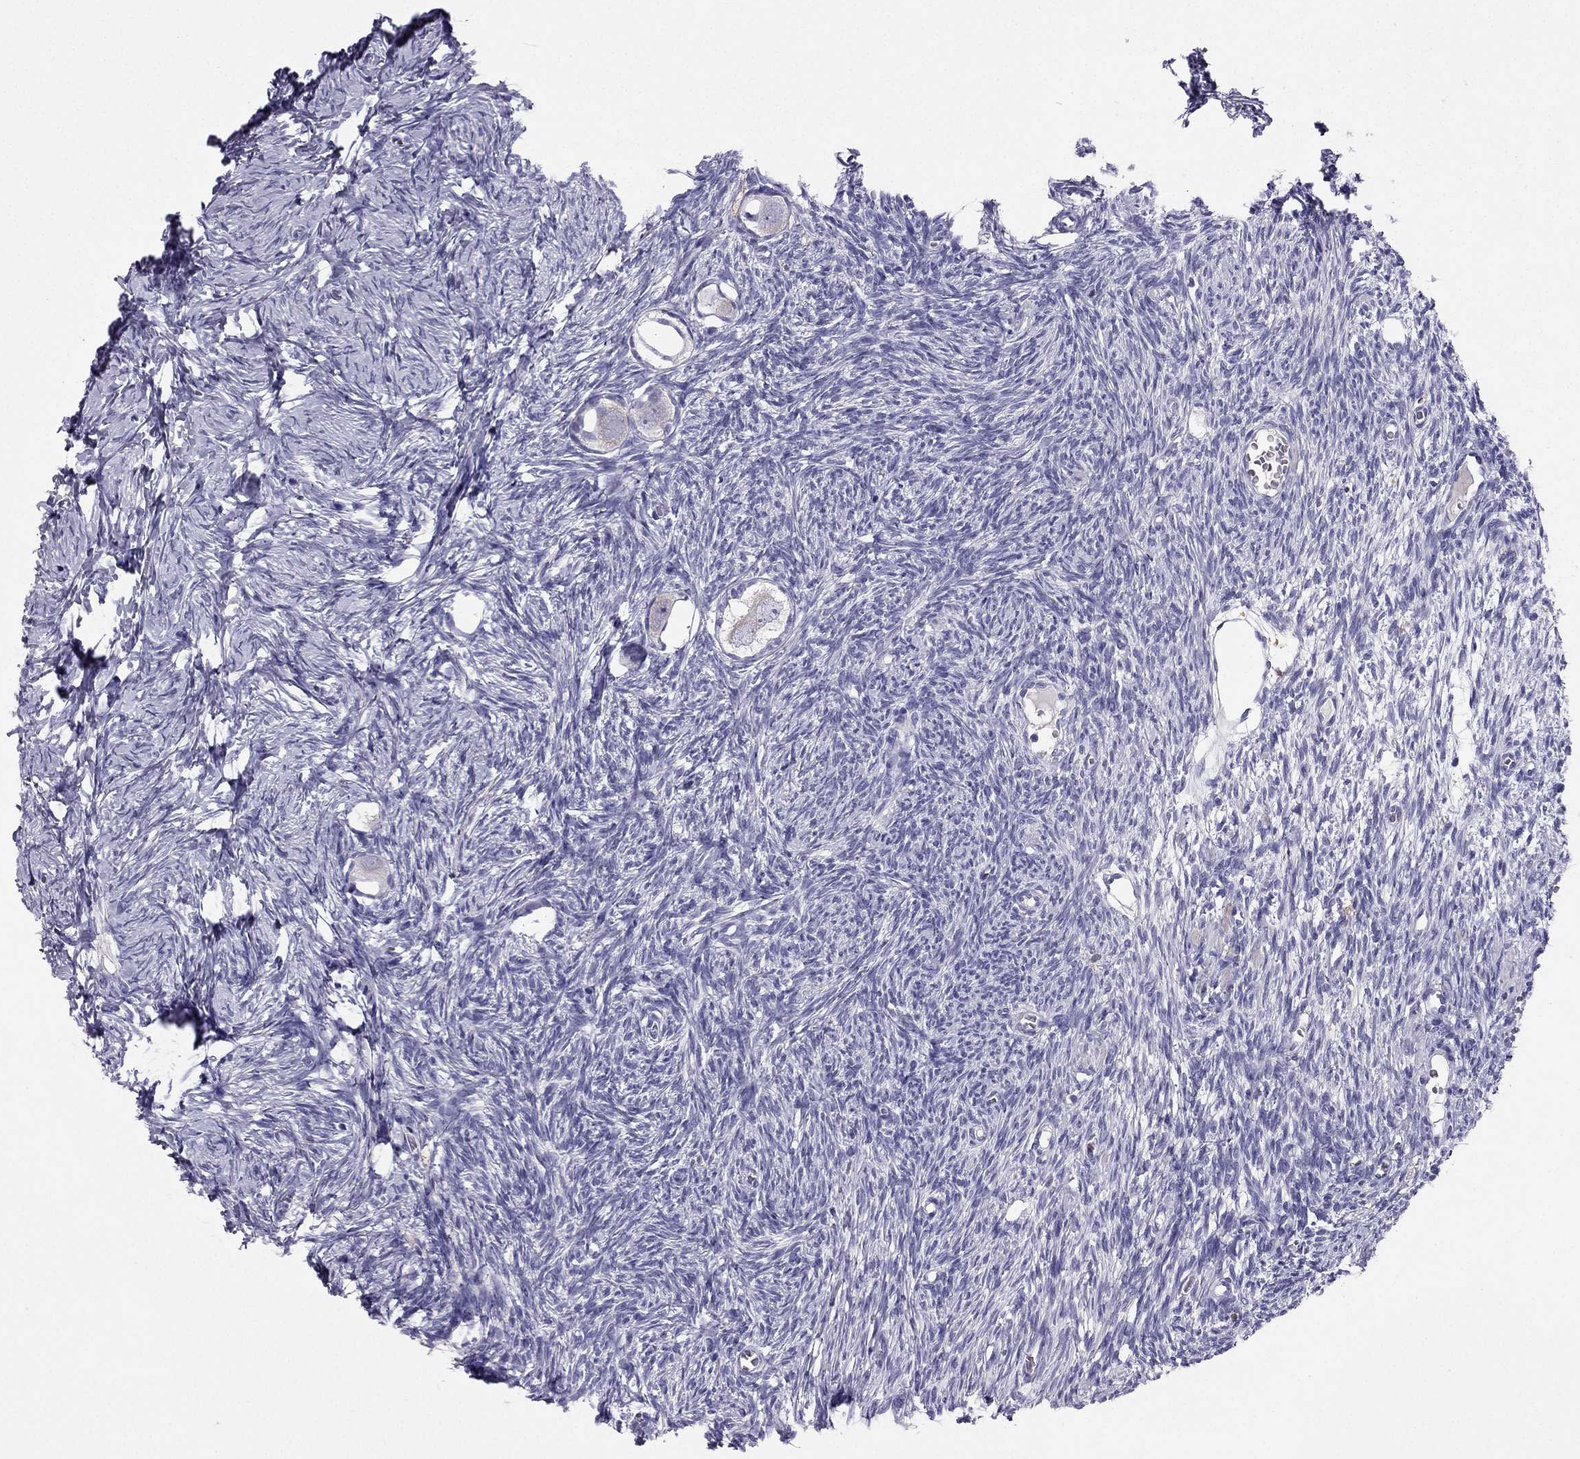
{"staining": {"intensity": "negative", "quantity": "none", "location": "none"}, "tissue": "ovary", "cell_type": "Follicle cells", "image_type": "normal", "snomed": [{"axis": "morphology", "description": "Normal tissue, NOS"}, {"axis": "topography", "description": "Ovary"}], "caption": "DAB (3,3'-diaminobenzidine) immunohistochemical staining of benign ovary demonstrates no significant staining in follicle cells. Brightfield microscopy of immunohistochemistry stained with DAB (brown) and hematoxylin (blue), captured at high magnification.", "gene": "LMTK3", "patient": {"sex": "female", "age": 27}}